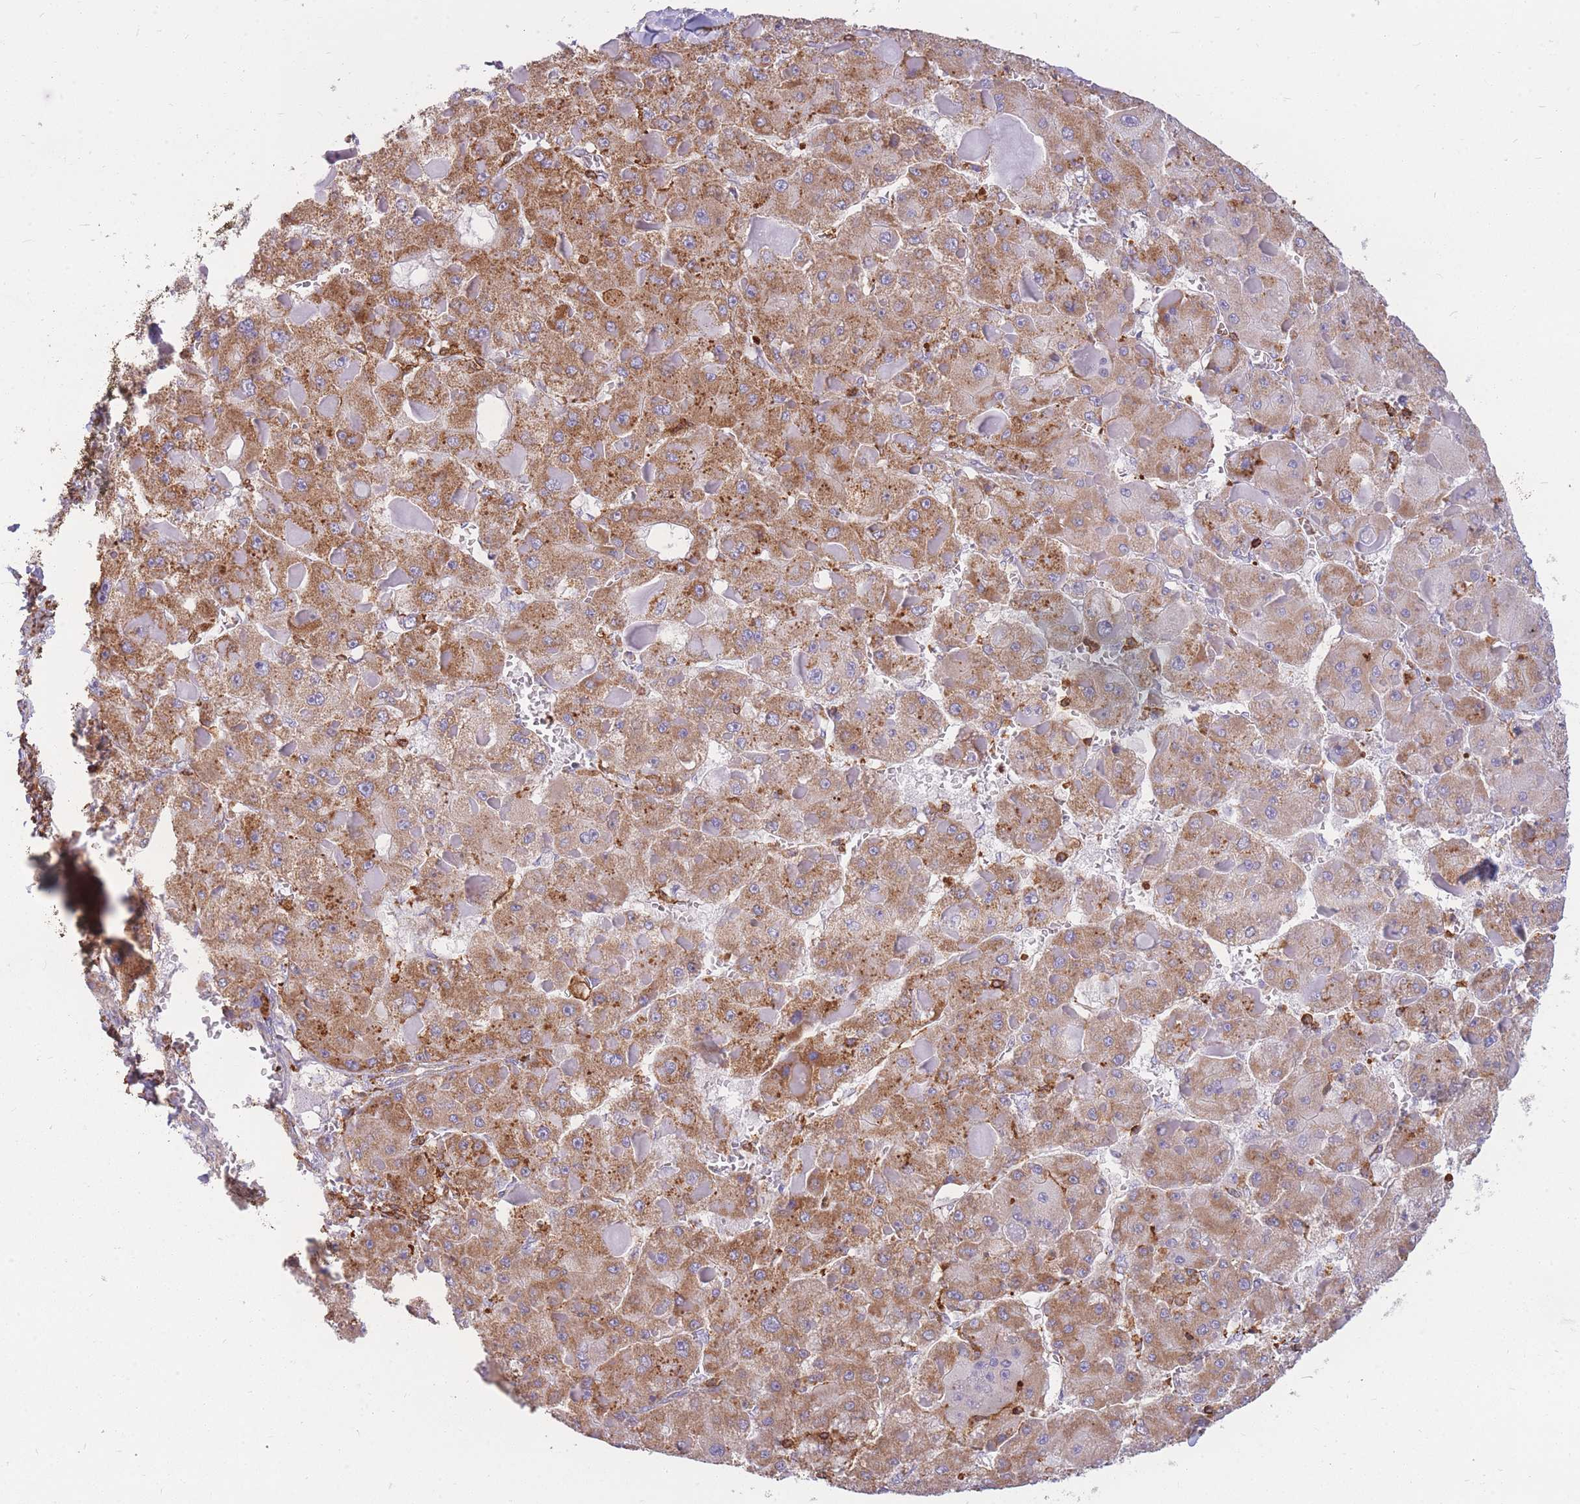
{"staining": {"intensity": "moderate", "quantity": ">75%", "location": "cytoplasmic/membranous"}, "tissue": "liver cancer", "cell_type": "Tumor cells", "image_type": "cancer", "snomed": [{"axis": "morphology", "description": "Carcinoma, Hepatocellular, NOS"}, {"axis": "topography", "description": "Liver"}], "caption": "An immunohistochemistry (IHC) image of neoplastic tissue is shown. Protein staining in brown shows moderate cytoplasmic/membranous positivity in liver hepatocellular carcinoma within tumor cells.", "gene": "MRPL54", "patient": {"sex": "female", "age": 73}}